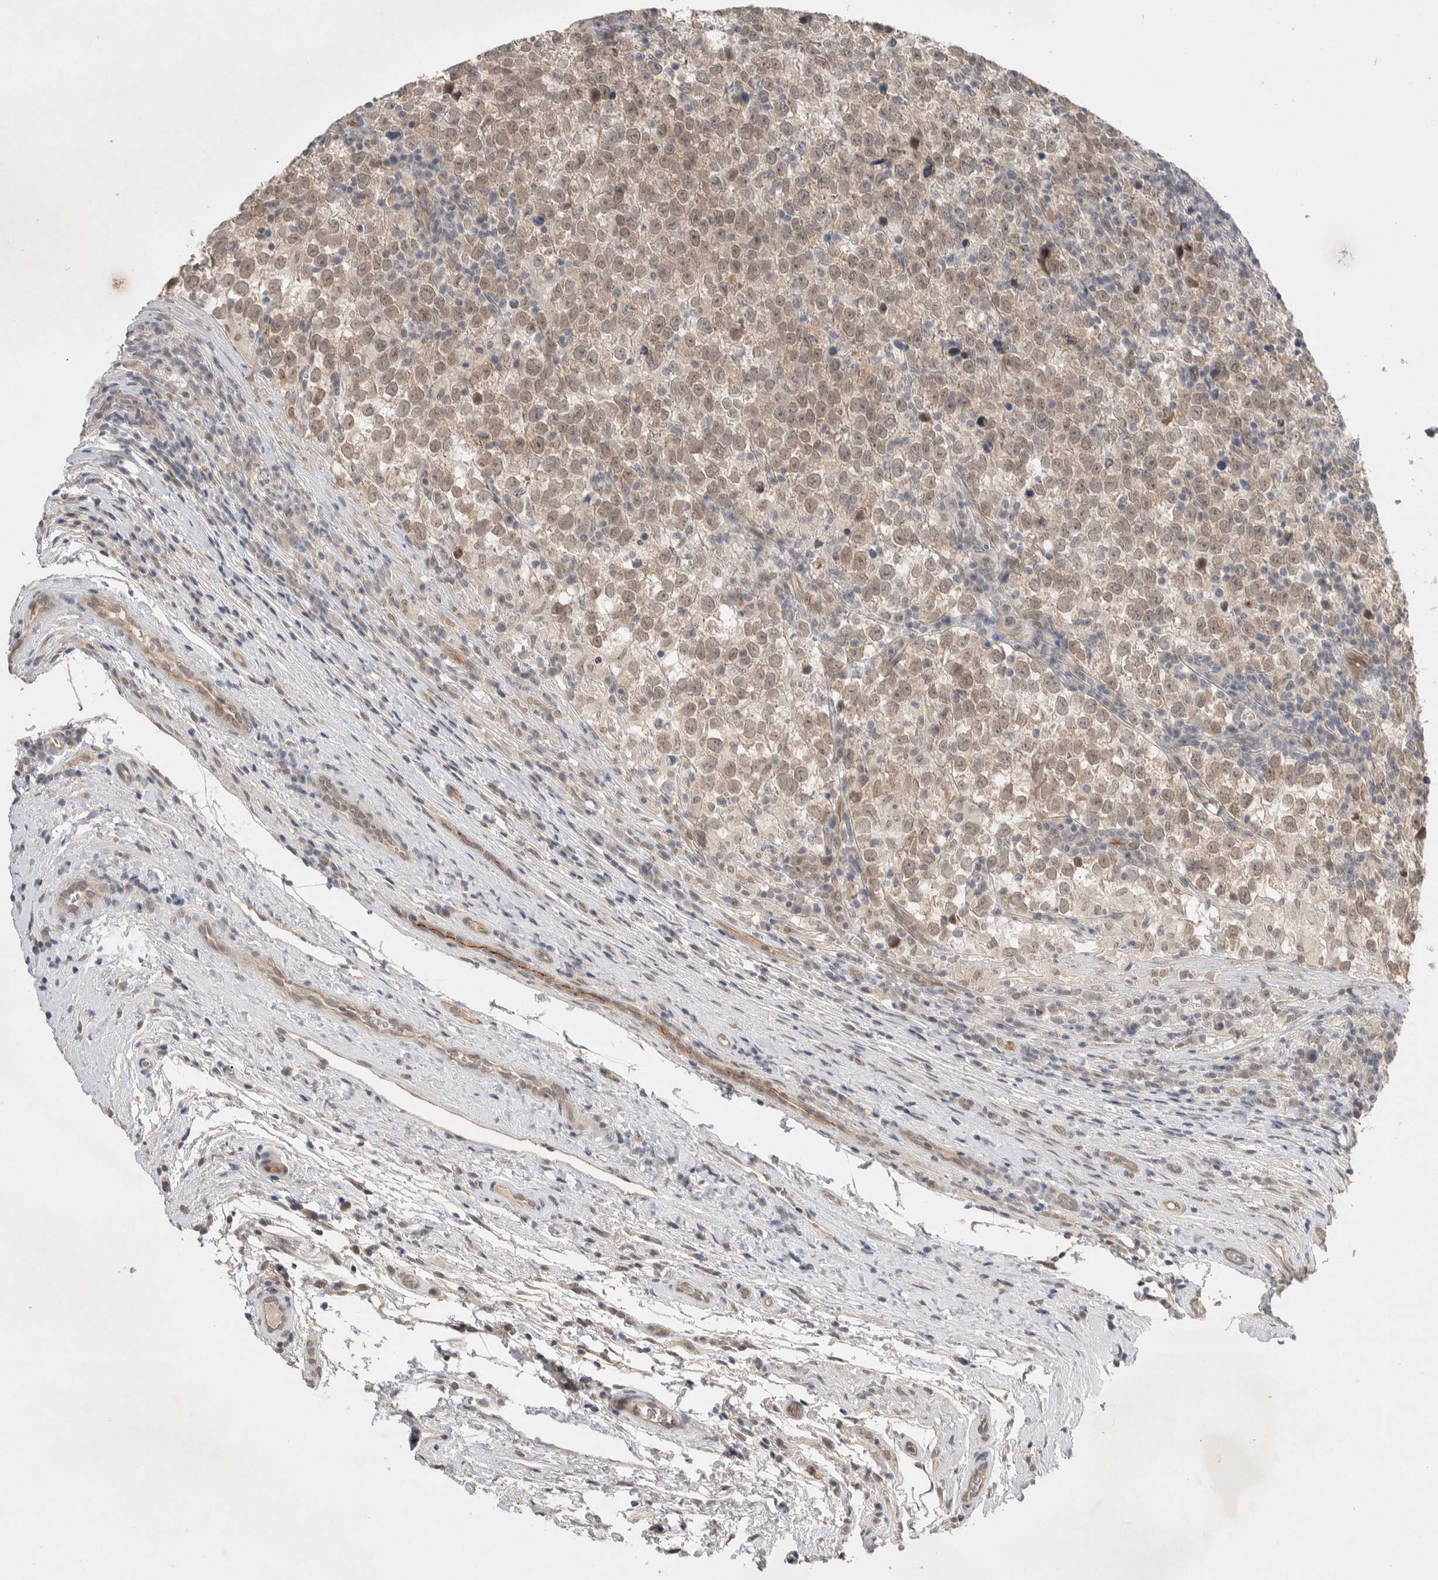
{"staining": {"intensity": "weak", "quantity": ">75%", "location": "nuclear"}, "tissue": "testis cancer", "cell_type": "Tumor cells", "image_type": "cancer", "snomed": [{"axis": "morphology", "description": "Normal tissue, NOS"}, {"axis": "morphology", "description": "Seminoma, NOS"}, {"axis": "topography", "description": "Testis"}], "caption": "The micrograph demonstrates staining of seminoma (testis), revealing weak nuclear protein positivity (brown color) within tumor cells.", "gene": "ZNF704", "patient": {"sex": "male", "age": 43}}